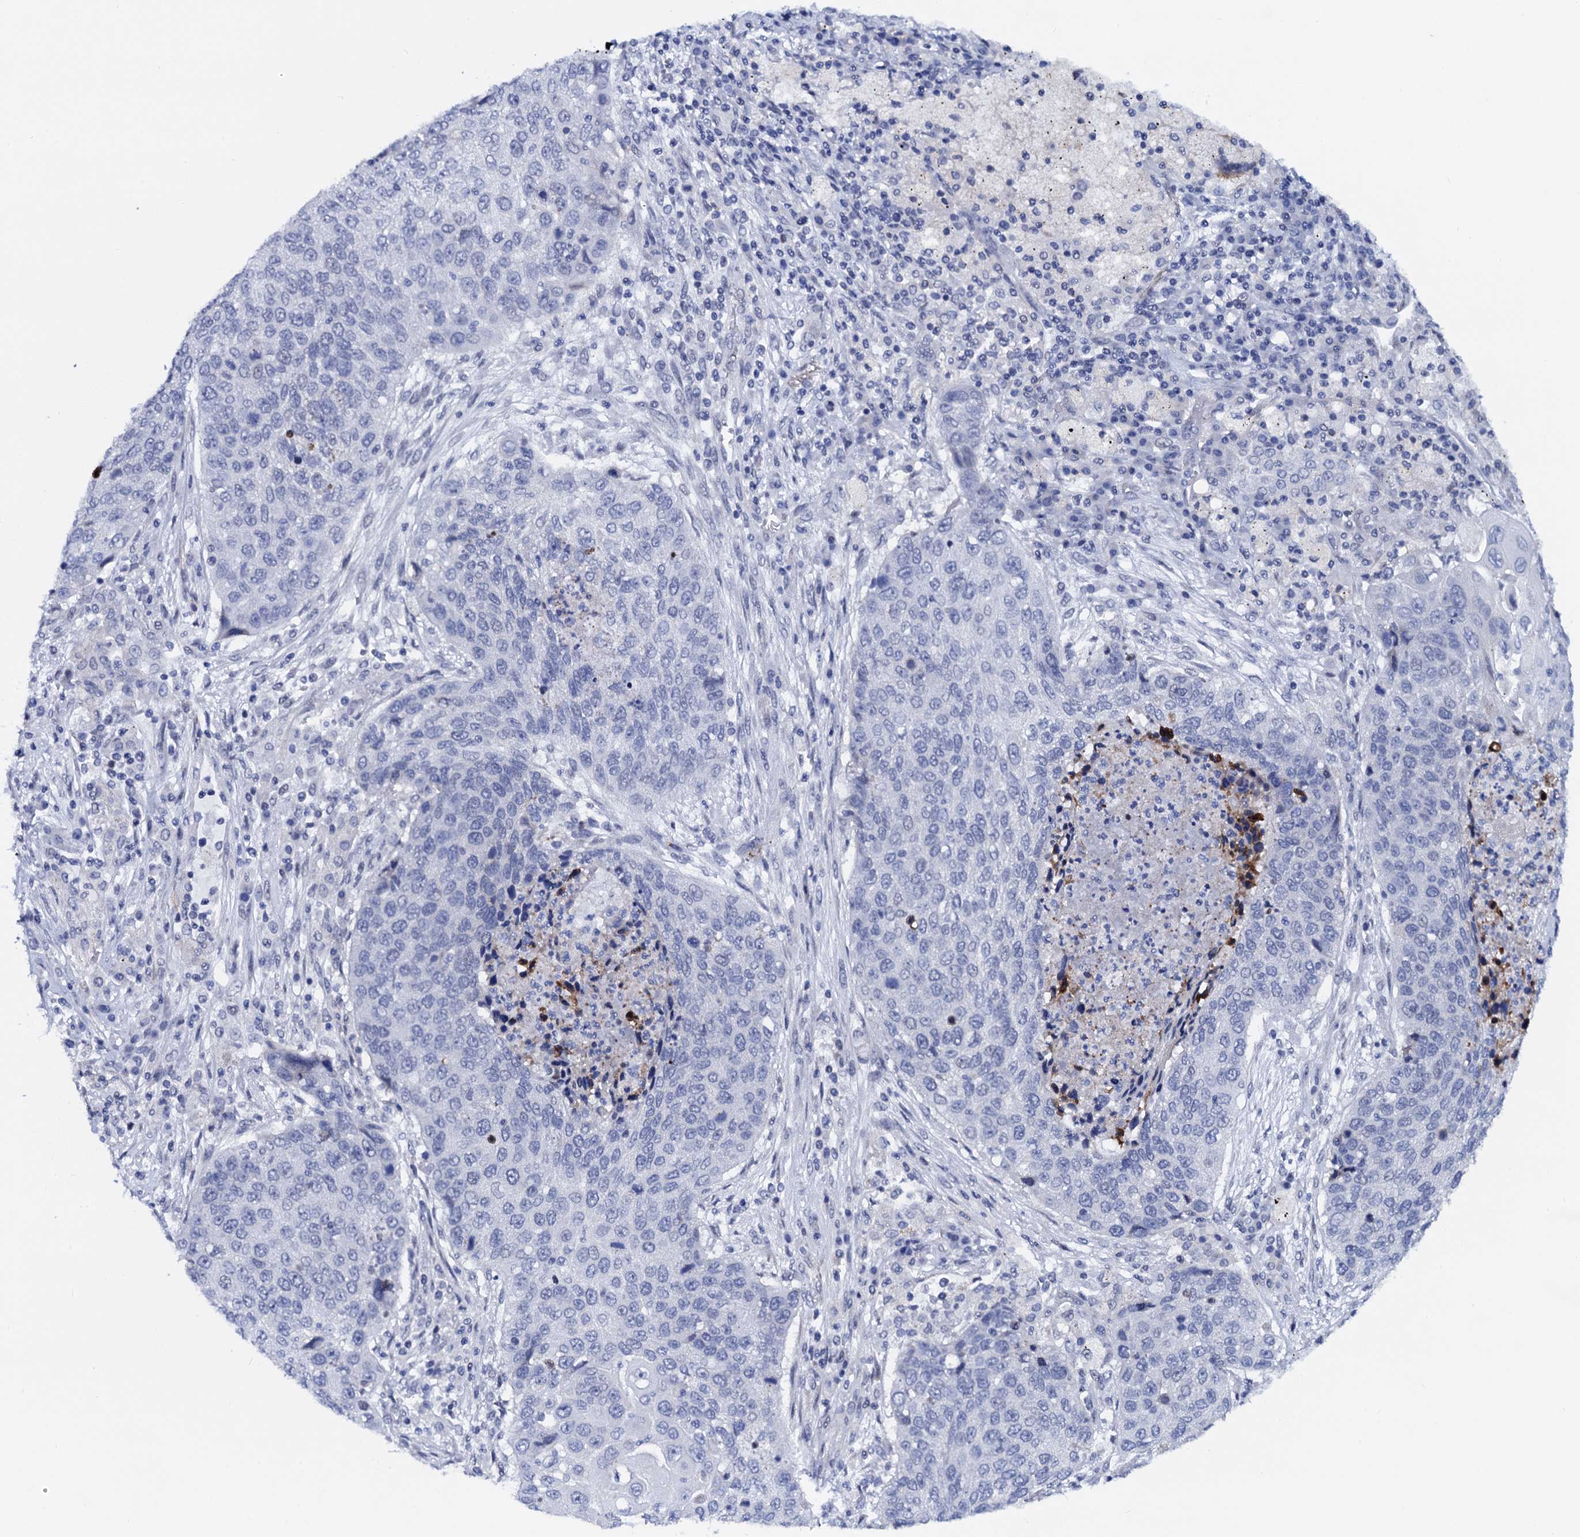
{"staining": {"intensity": "negative", "quantity": "none", "location": "none"}, "tissue": "lung cancer", "cell_type": "Tumor cells", "image_type": "cancer", "snomed": [{"axis": "morphology", "description": "Squamous cell carcinoma, NOS"}, {"axis": "topography", "description": "Lung"}], "caption": "High magnification brightfield microscopy of squamous cell carcinoma (lung) stained with DAB (brown) and counterstained with hematoxylin (blue): tumor cells show no significant expression.", "gene": "C16orf87", "patient": {"sex": "female", "age": 63}}